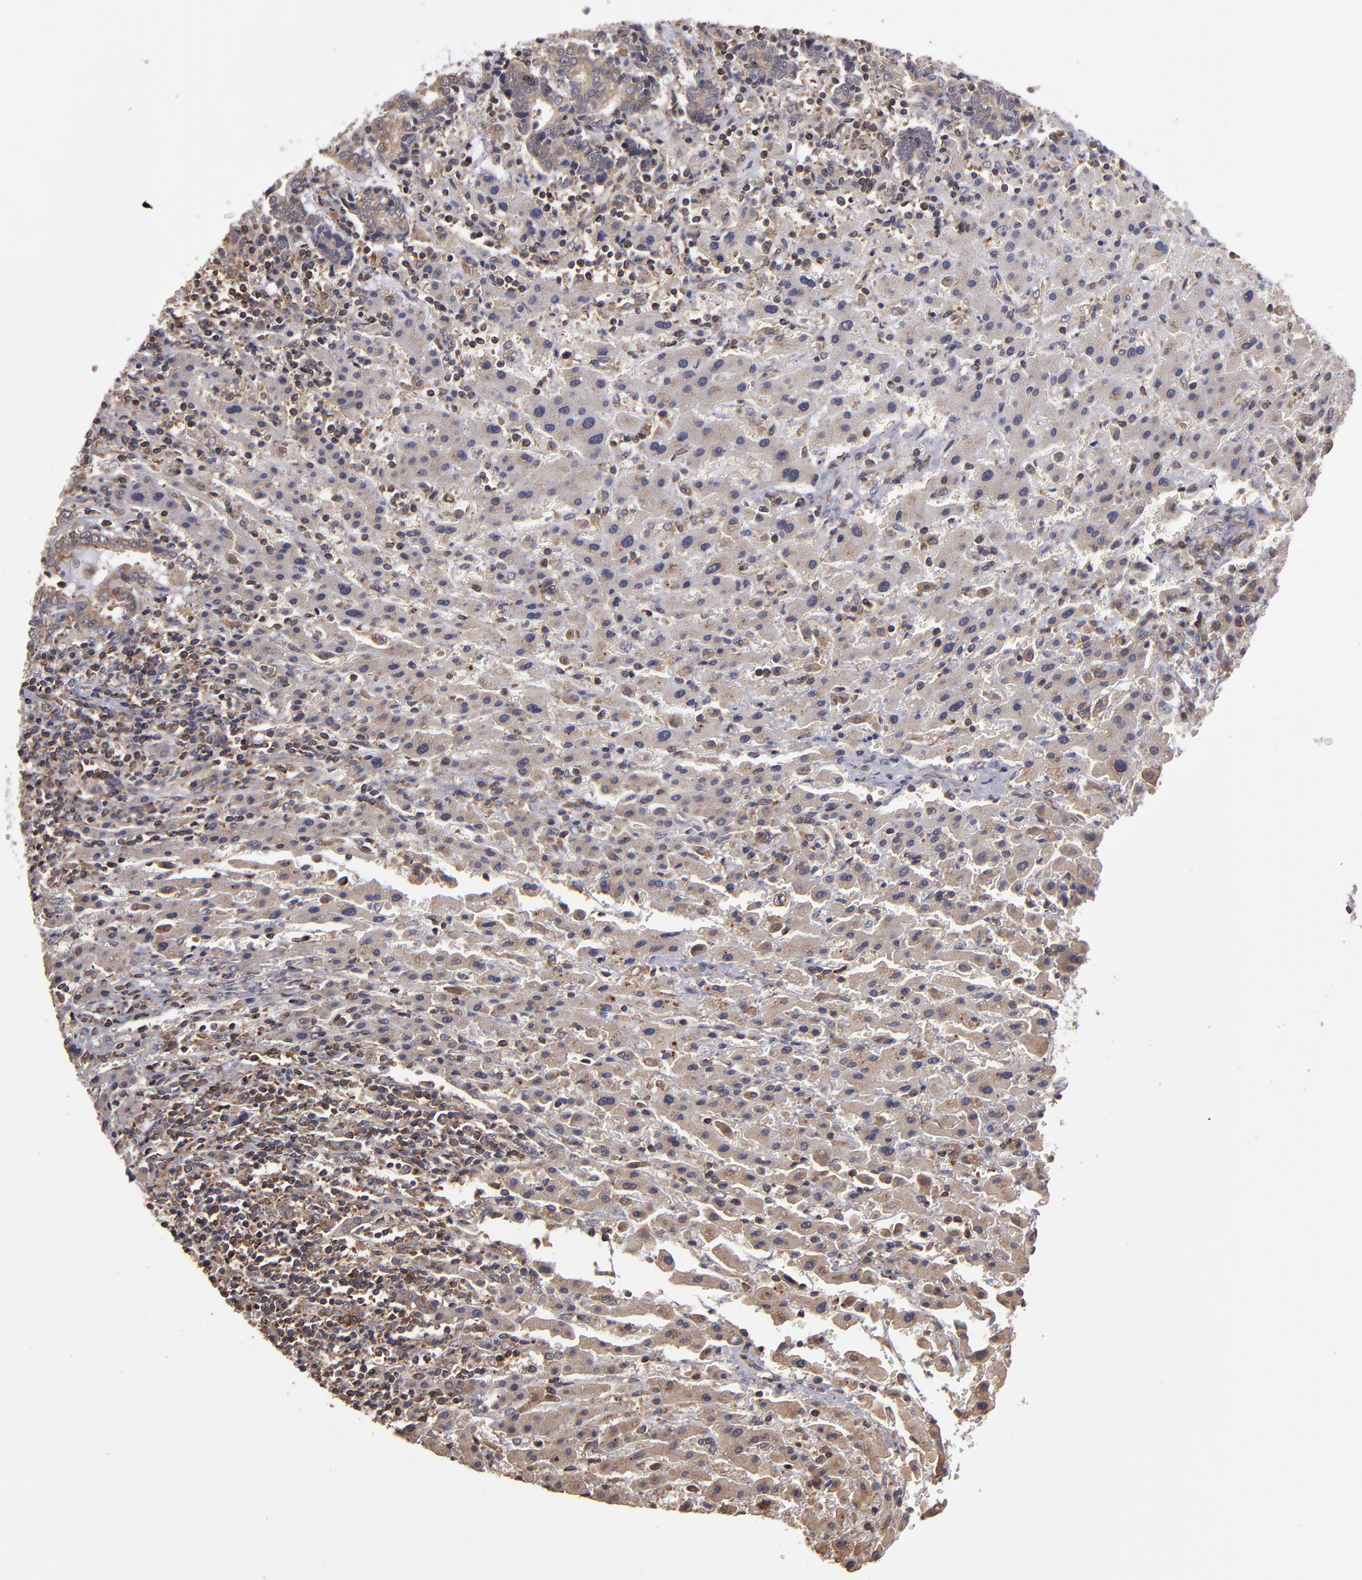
{"staining": {"intensity": "moderate", "quantity": "25%-75%", "location": "cytoplasmic/membranous"}, "tissue": "liver cancer", "cell_type": "Tumor cells", "image_type": "cancer", "snomed": [{"axis": "morphology", "description": "Cholangiocarcinoma"}, {"axis": "topography", "description": "Liver"}], "caption": "Immunohistochemistry staining of liver cancer (cholangiocarcinoma), which reveals medium levels of moderate cytoplasmic/membranous expression in about 25%-75% of tumor cells indicating moderate cytoplasmic/membranous protein expression. The staining was performed using DAB (brown) for protein detection and nuclei were counterstained in hematoxylin (blue).", "gene": "NF2", "patient": {"sex": "male", "age": 57}}